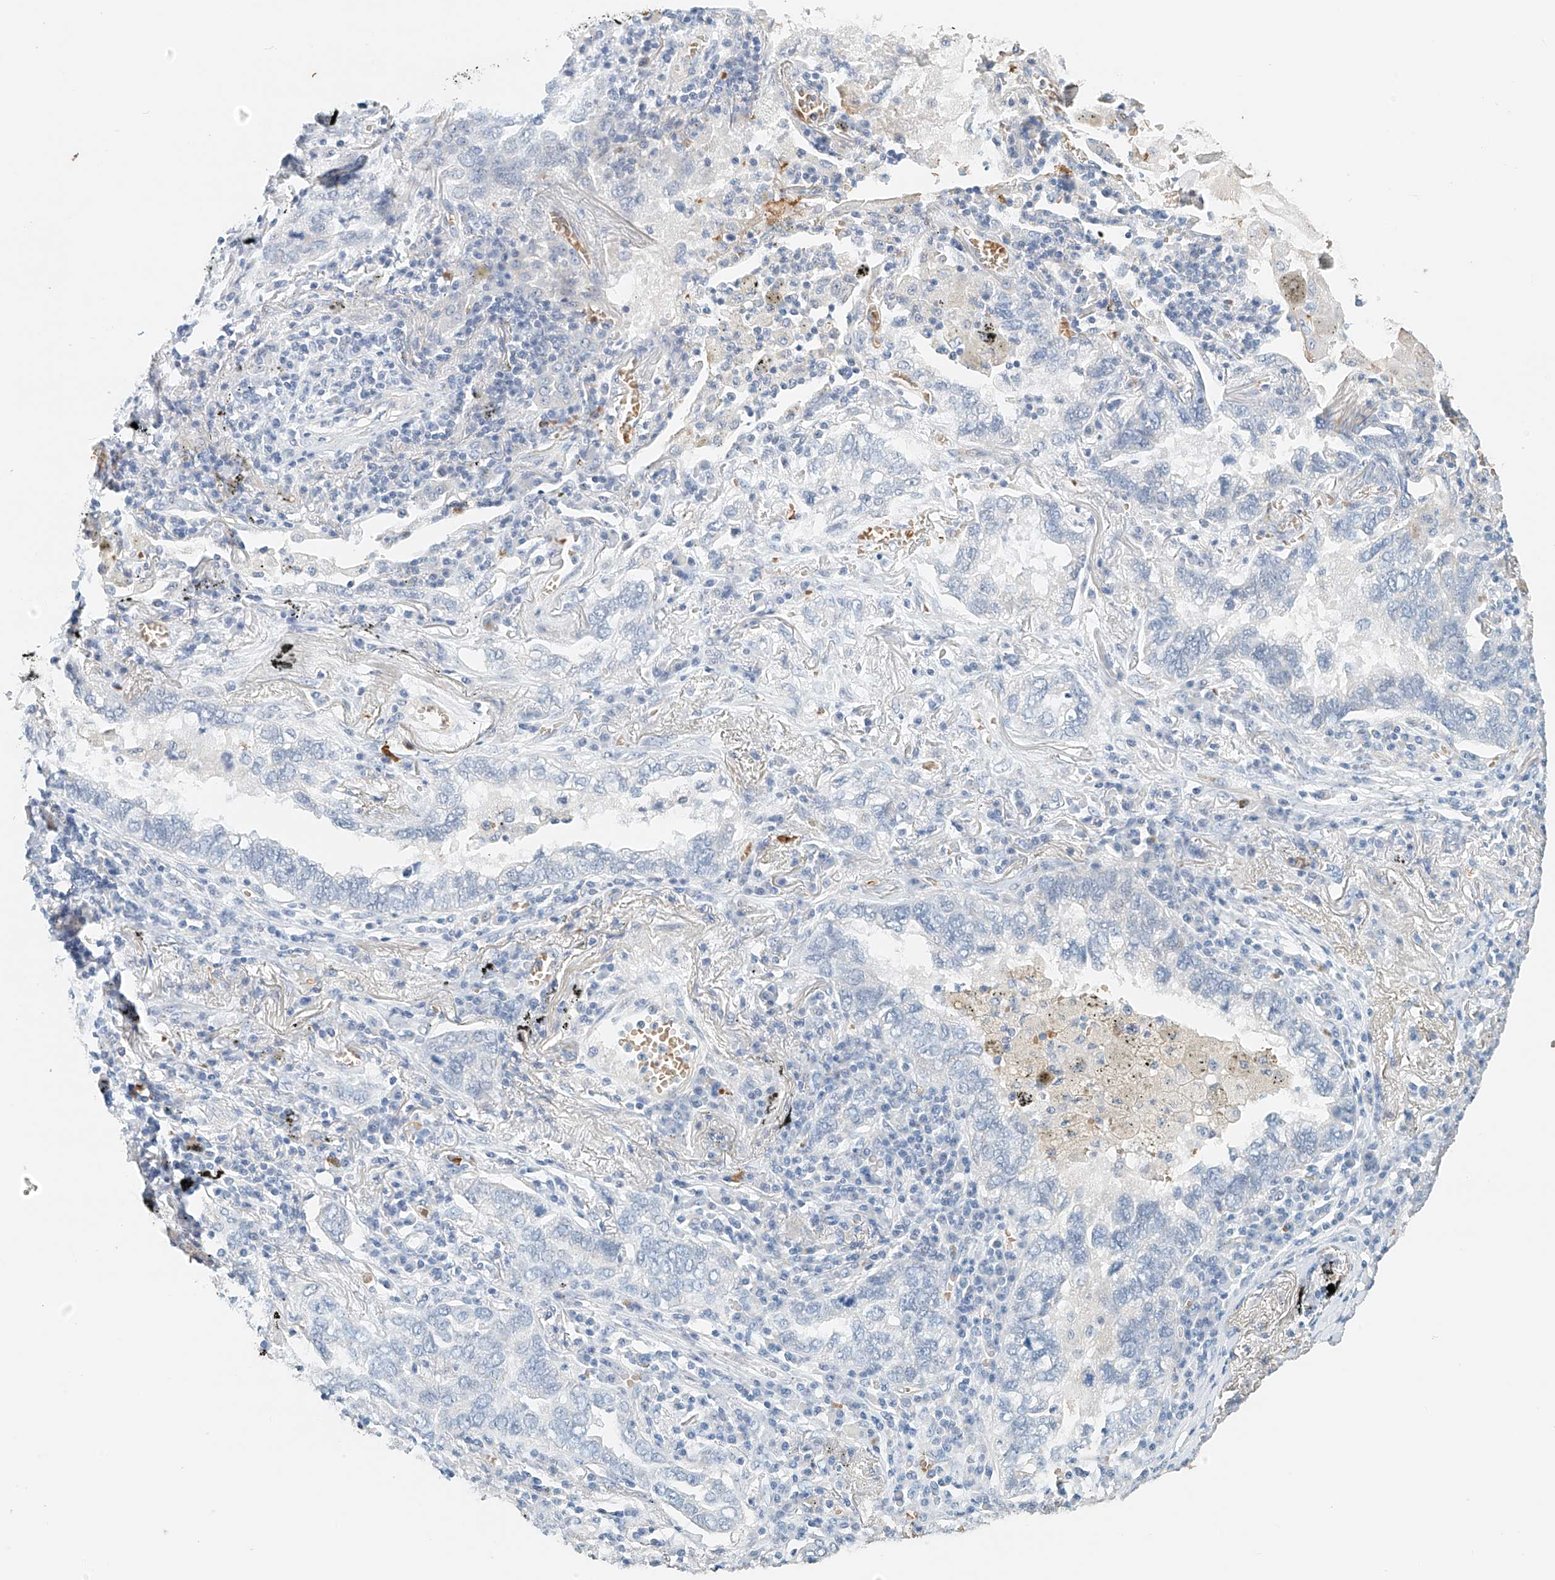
{"staining": {"intensity": "negative", "quantity": "none", "location": "none"}, "tissue": "lung cancer", "cell_type": "Tumor cells", "image_type": "cancer", "snomed": [{"axis": "morphology", "description": "Adenocarcinoma, NOS"}, {"axis": "topography", "description": "Lung"}], "caption": "The immunohistochemistry (IHC) micrograph has no significant expression in tumor cells of lung adenocarcinoma tissue.", "gene": "RCAN3", "patient": {"sex": "male", "age": 65}}